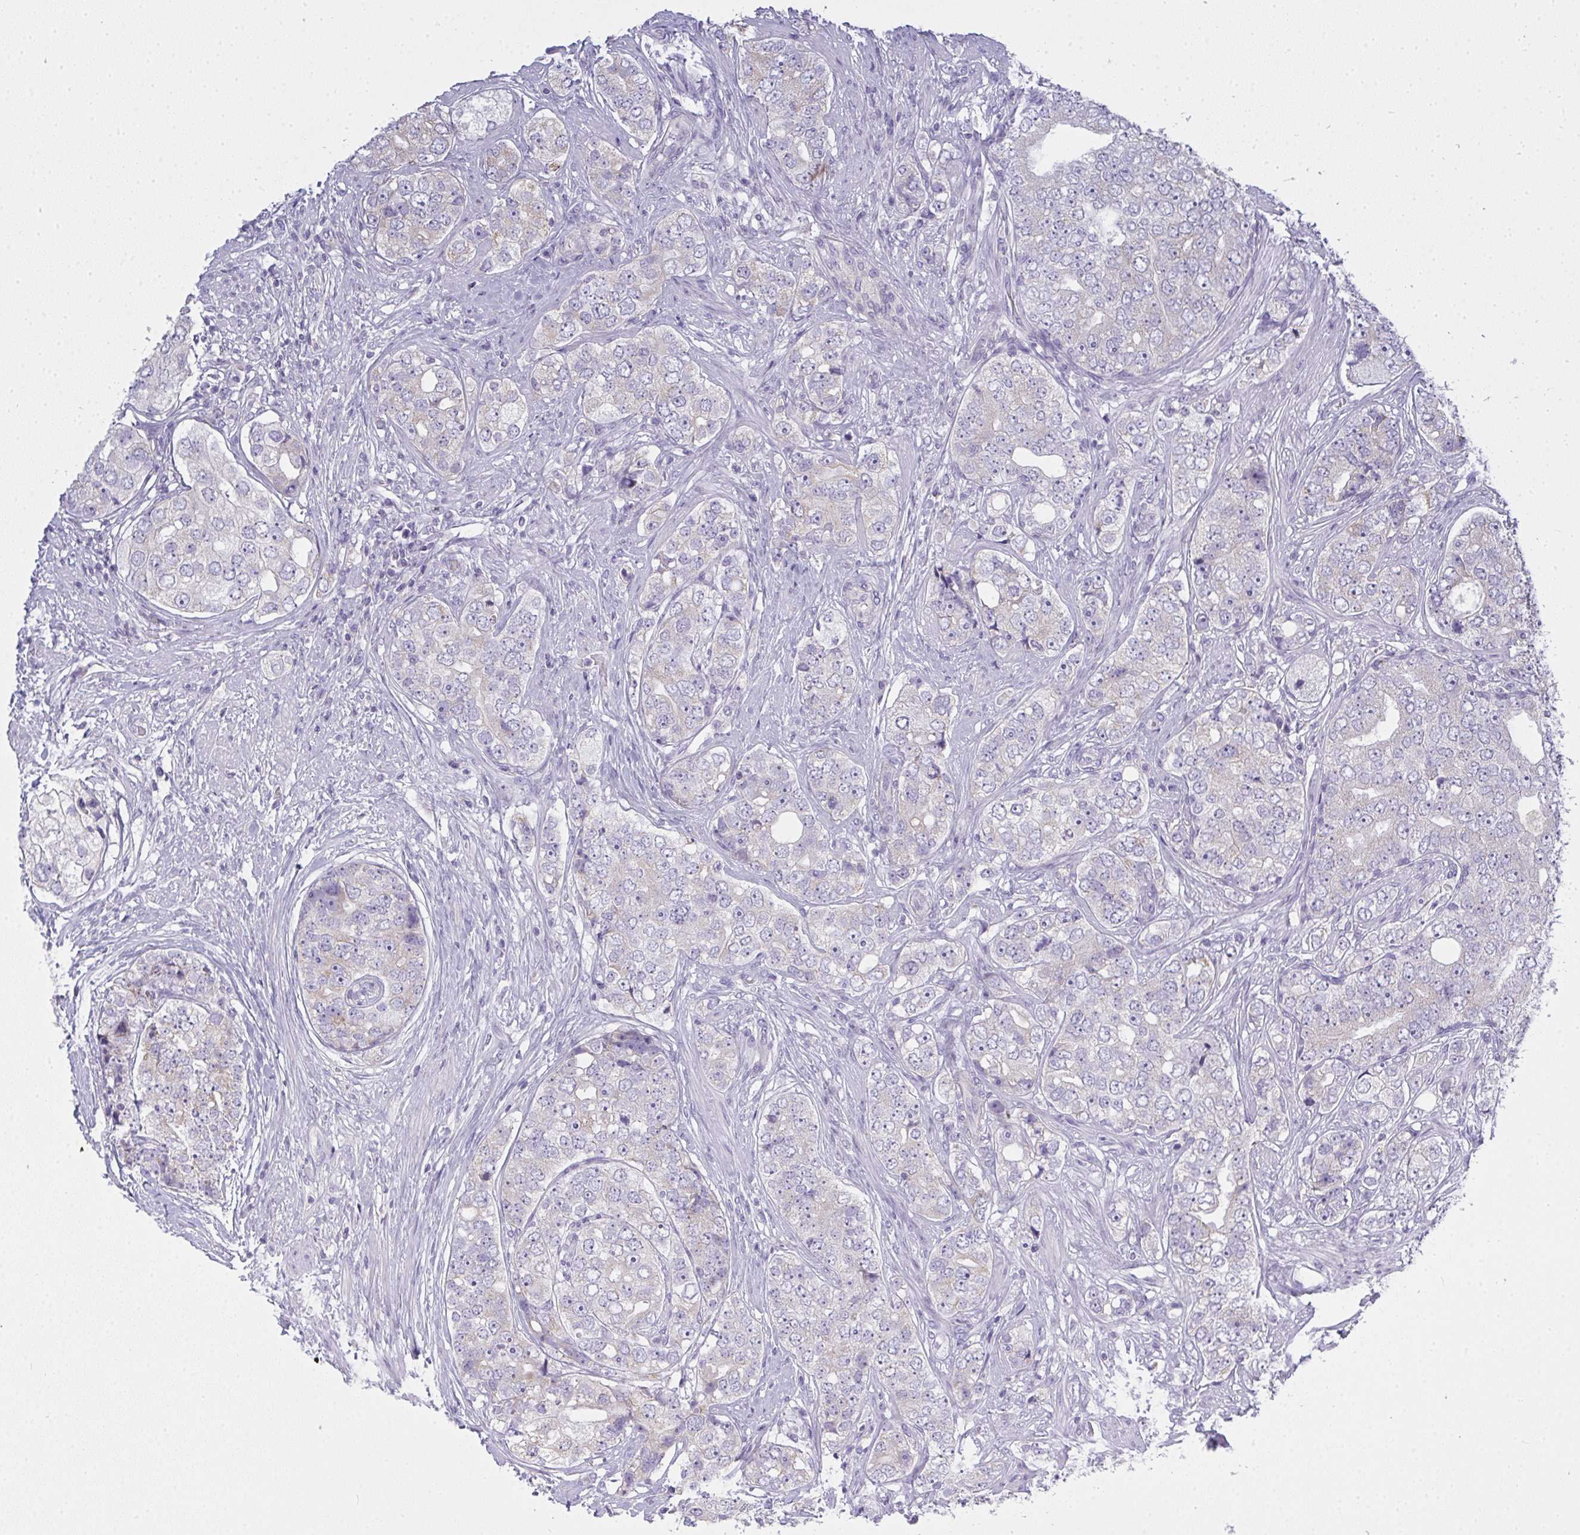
{"staining": {"intensity": "negative", "quantity": "none", "location": "none"}, "tissue": "prostate cancer", "cell_type": "Tumor cells", "image_type": "cancer", "snomed": [{"axis": "morphology", "description": "Adenocarcinoma, High grade"}, {"axis": "topography", "description": "Prostate"}], "caption": "Human adenocarcinoma (high-grade) (prostate) stained for a protein using IHC displays no positivity in tumor cells.", "gene": "GSDMB", "patient": {"sex": "male", "age": 60}}